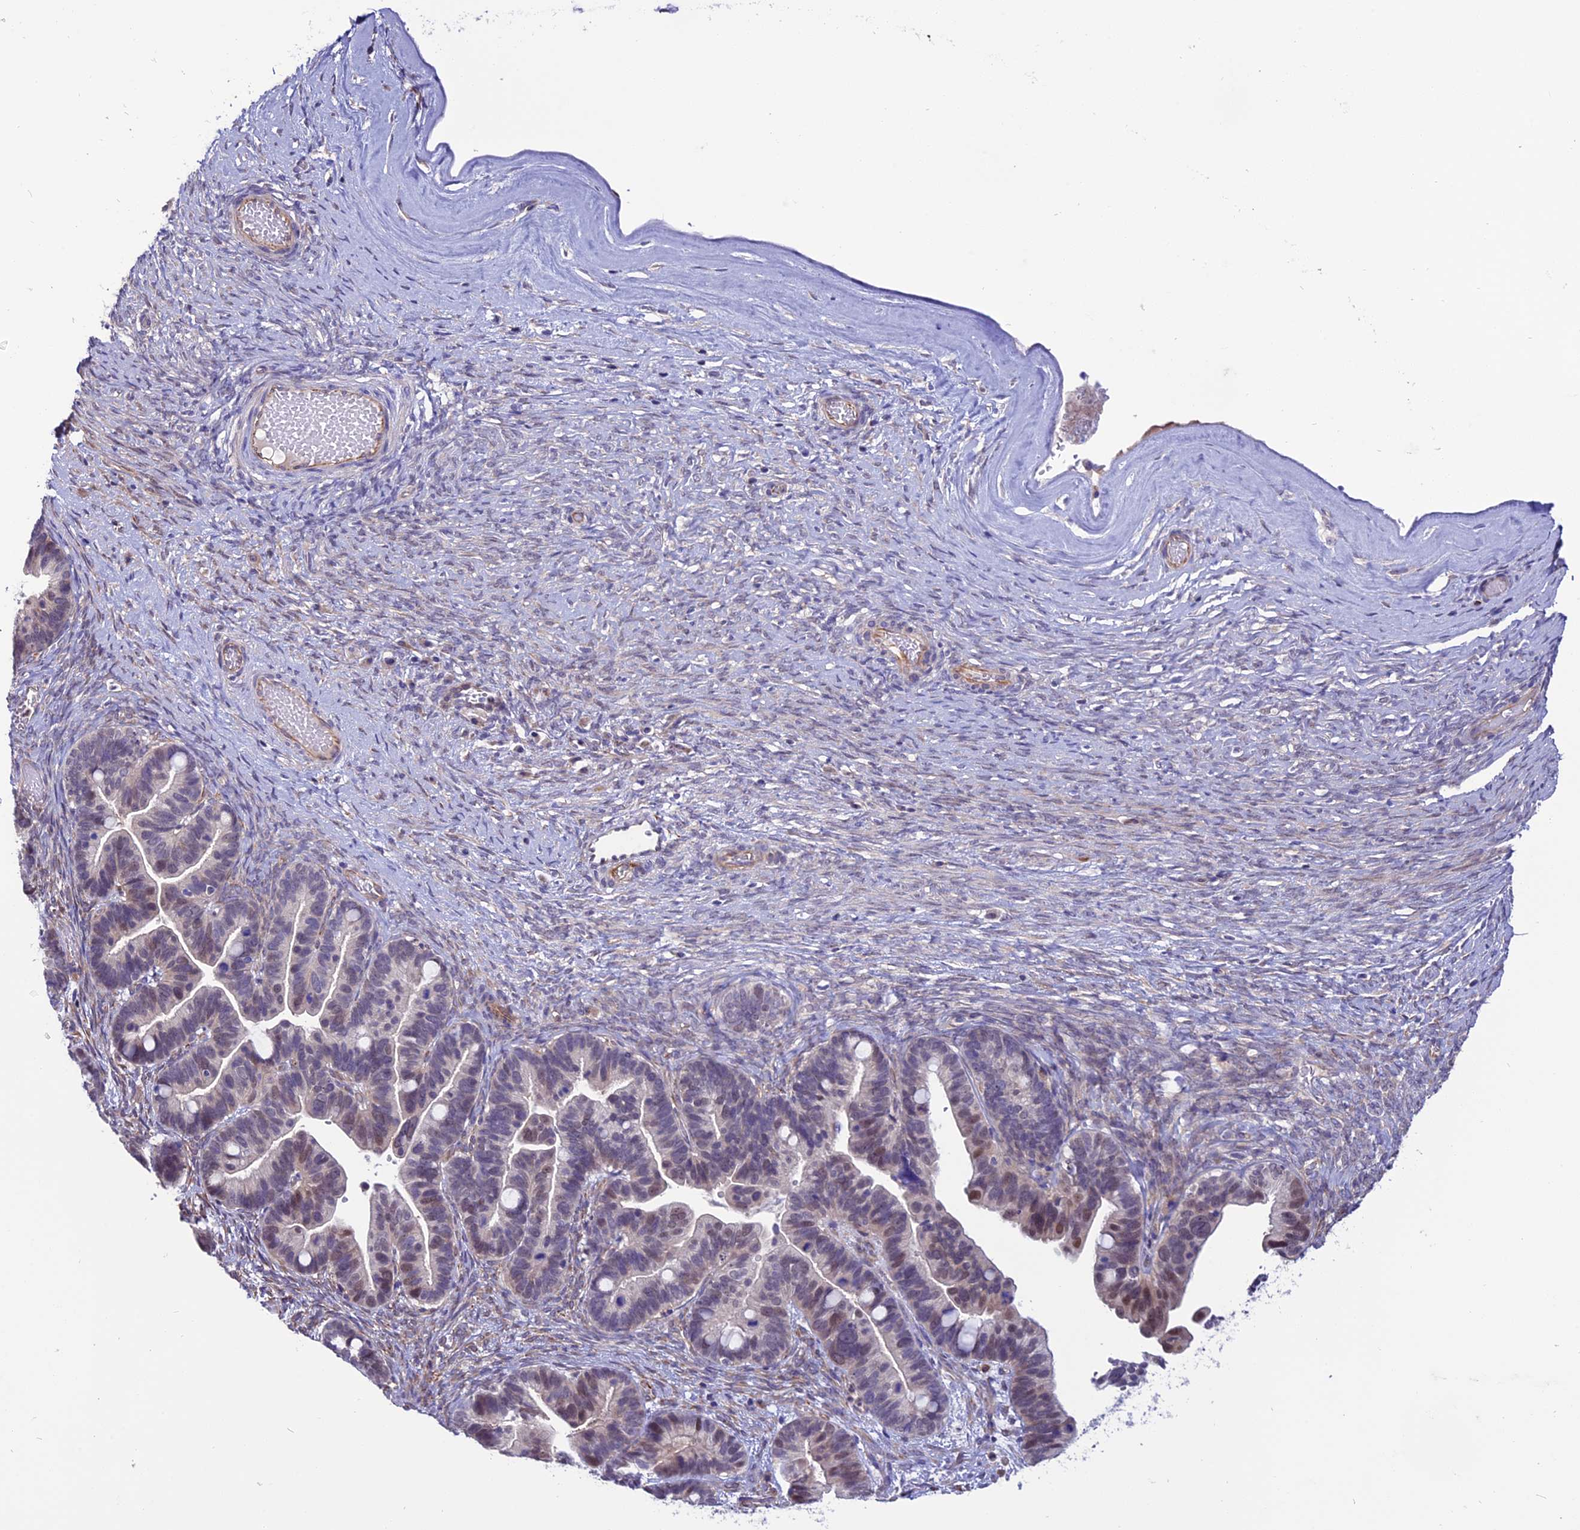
{"staining": {"intensity": "weak", "quantity": "25%-75%", "location": "nuclear"}, "tissue": "ovarian cancer", "cell_type": "Tumor cells", "image_type": "cancer", "snomed": [{"axis": "morphology", "description": "Cystadenocarcinoma, serous, NOS"}, {"axis": "topography", "description": "Ovary"}], "caption": "Weak nuclear staining for a protein is present in about 25%-75% of tumor cells of ovarian serous cystadenocarcinoma using immunohistochemistry (IHC).", "gene": "PDILT", "patient": {"sex": "female", "age": 56}}